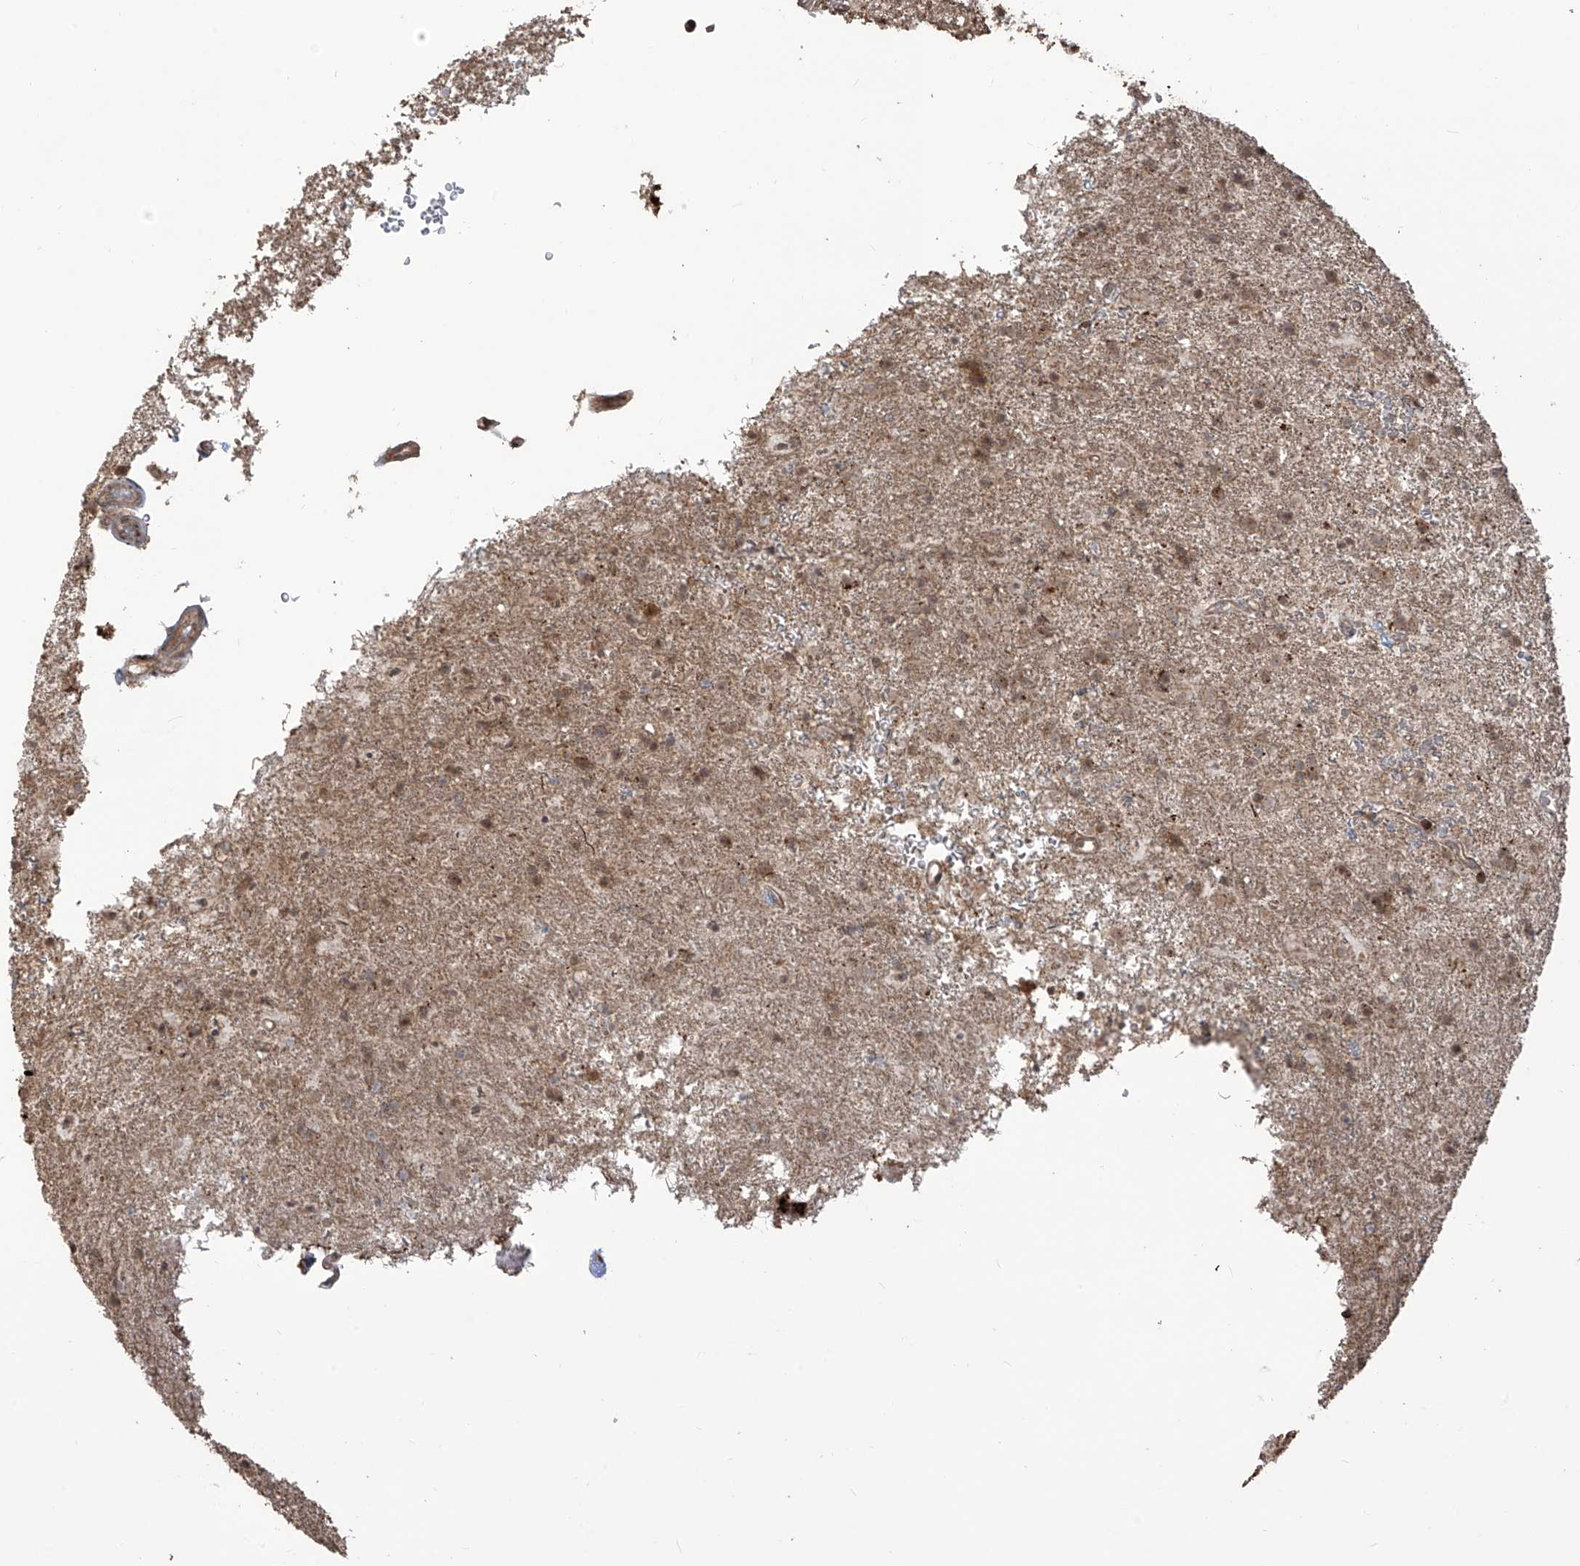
{"staining": {"intensity": "weak", "quantity": "25%-75%", "location": "cytoplasmic/membranous"}, "tissue": "glioma", "cell_type": "Tumor cells", "image_type": "cancer", "snomed": [{"axis": "morphology", "description": "Glioma, malignant, Low grade"}, {"axis": "topography", "description": "Brain"}], "caption": "Immunohistochemistry (DAB (3,3'-diaminobenzidine)) staining of glioma demonstrates weak cytoplasmic/membranous protein expression in approximately 25%-75% of tumor cells.", "gene": "CARF", "patient": {"sex": "male", "age": 65}}